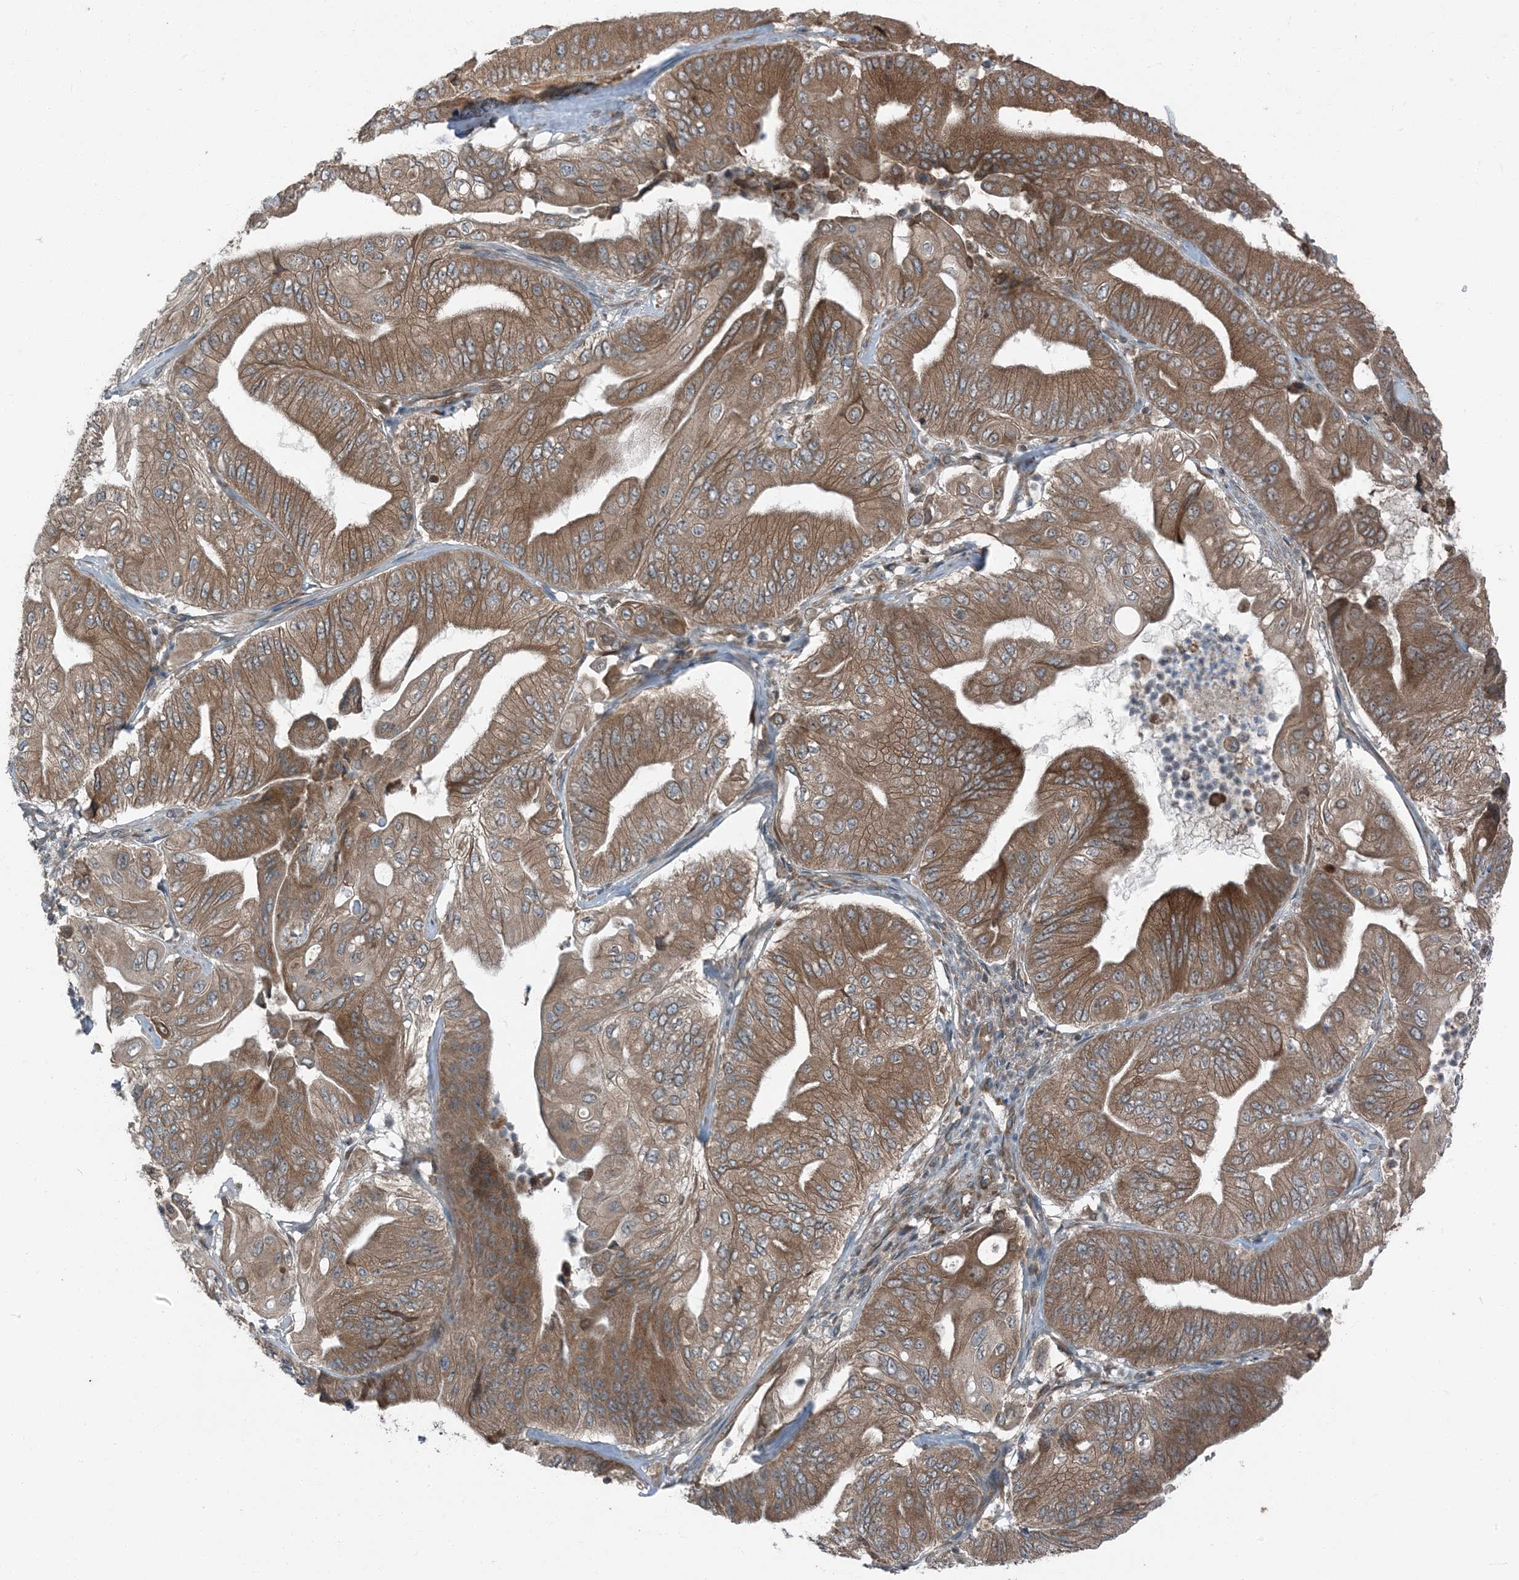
{"staining": {"intensity": "strong", "quantity": ">75%", "location": "cytoplasmic/membranous"}, "tissue": "pancreatic cancer", "cell_type": "Tumor cells", "image_type": "cancer", "snomed": [{"axis": "morphology", "description": "Adenocarcinoma, NOS"}, {"axis": "topography", "description": "Pancreas"}], "caption": "Pancreatic cancer (adenocarcinoma) was stained to show a protein in brown. There is high levels of strong cytoplasmic/membranous expression in about >75% of tumor cells. (Stains: DAB (3,3'-diaminobenzidine) in brown, nuclei in blue, Microscopy: brightfield microscopy at high magnification).", "gene": "RAB3GAP1", "patient": {"sex": "female", "age": 77}}